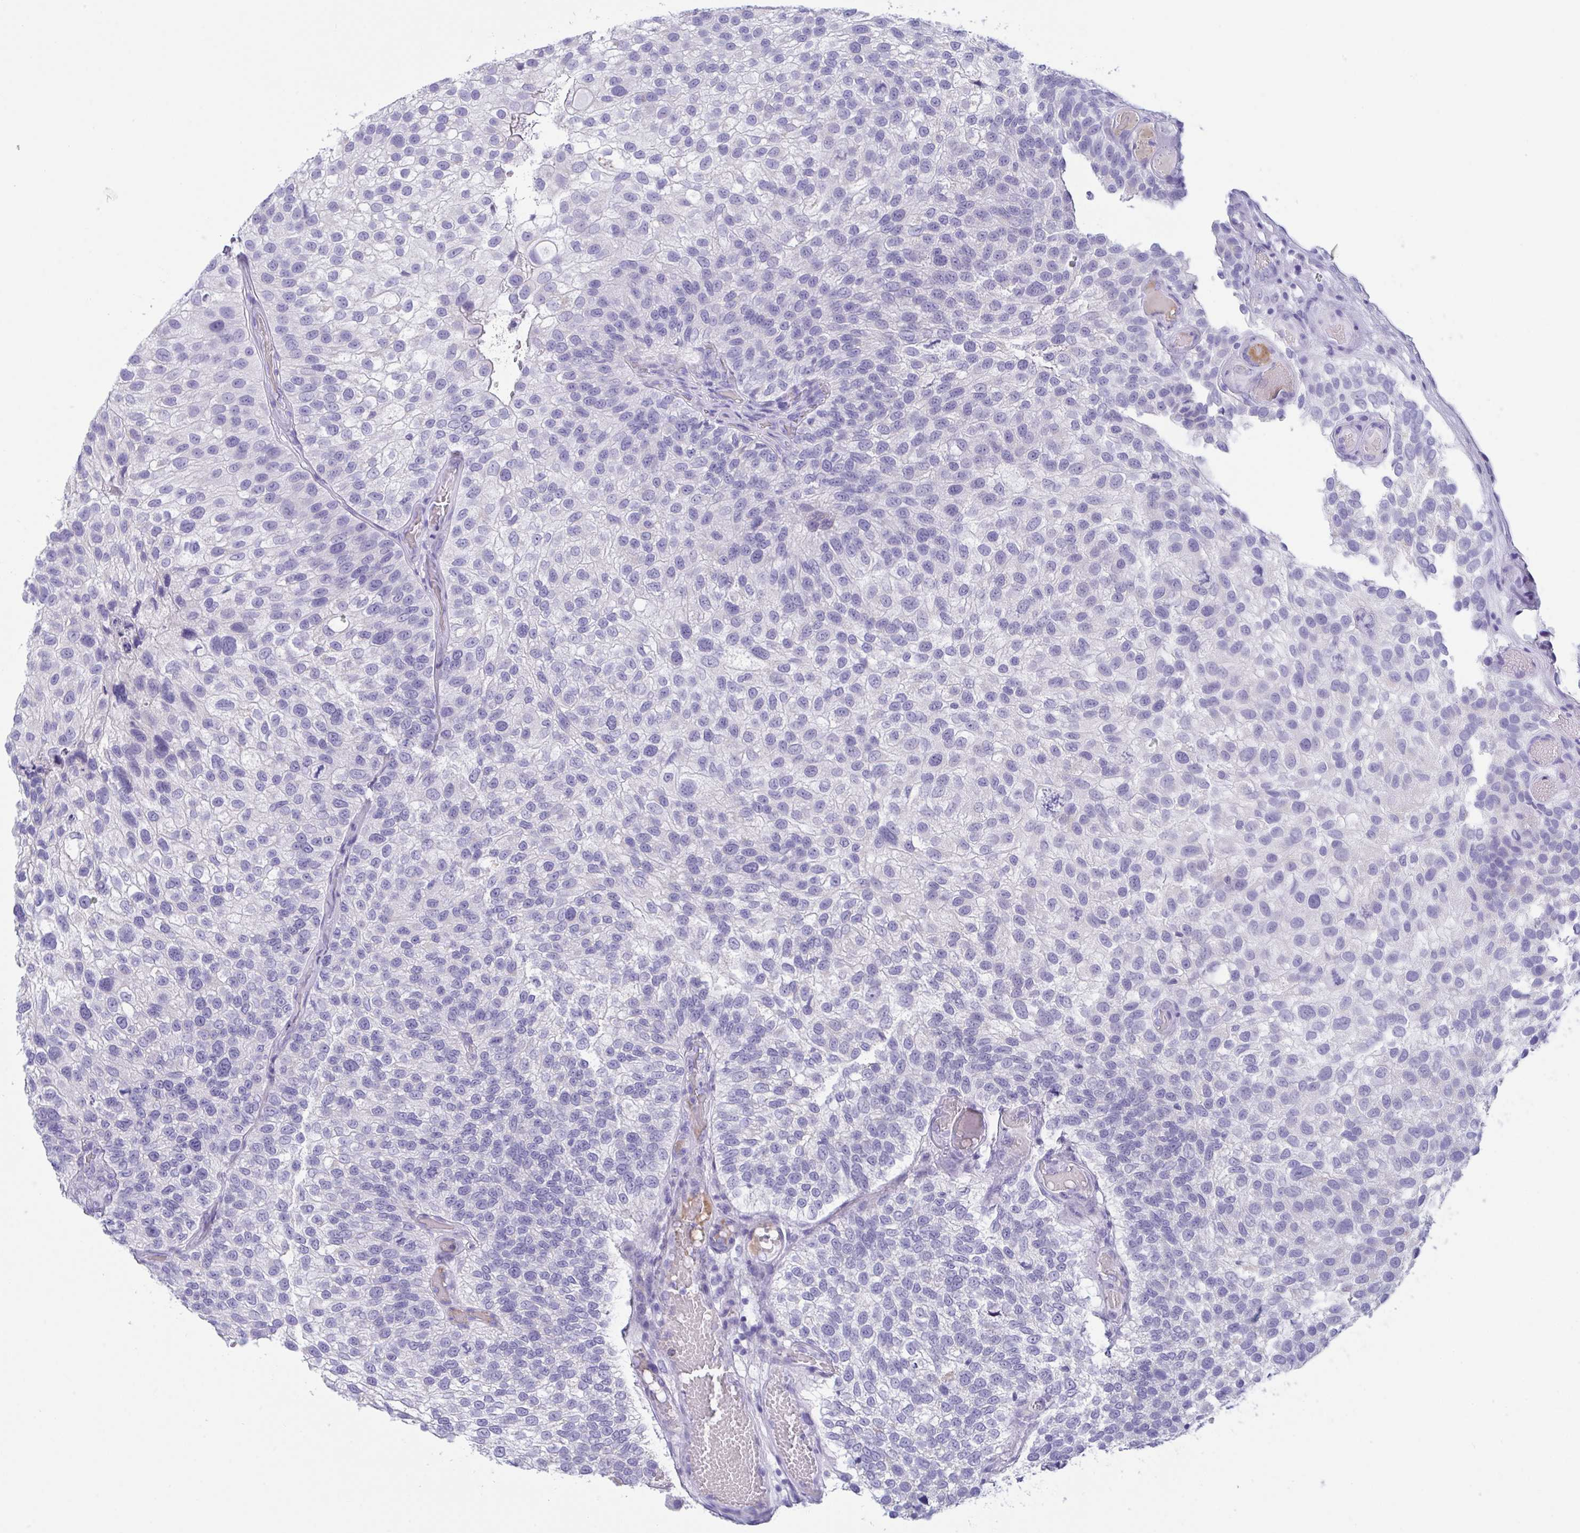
{"staining": {"intensity": "negative", "quantity": "none", "location": "none"}, "tissue": "urothelial cancer", "cell_type": "Tumor cells", "image_type": "cancer", "snomed": [{"axis": "morphology", "description": "Urothelial carcinoma, NOS"}, {"axis": "topography", "description": "Urinary bladder"}], "caption": "IHC histopathology image of human urothelial cancer stained for a protein (brown), which shows no expression in tumor cells. The staining is performed using DAB (3,3'-diaminobenzidine) brown chromogen with nuclei counter-stained in using hematoxylin.", "gene": "OXLD1", "patient": {"sex": "male", "age": 87}}